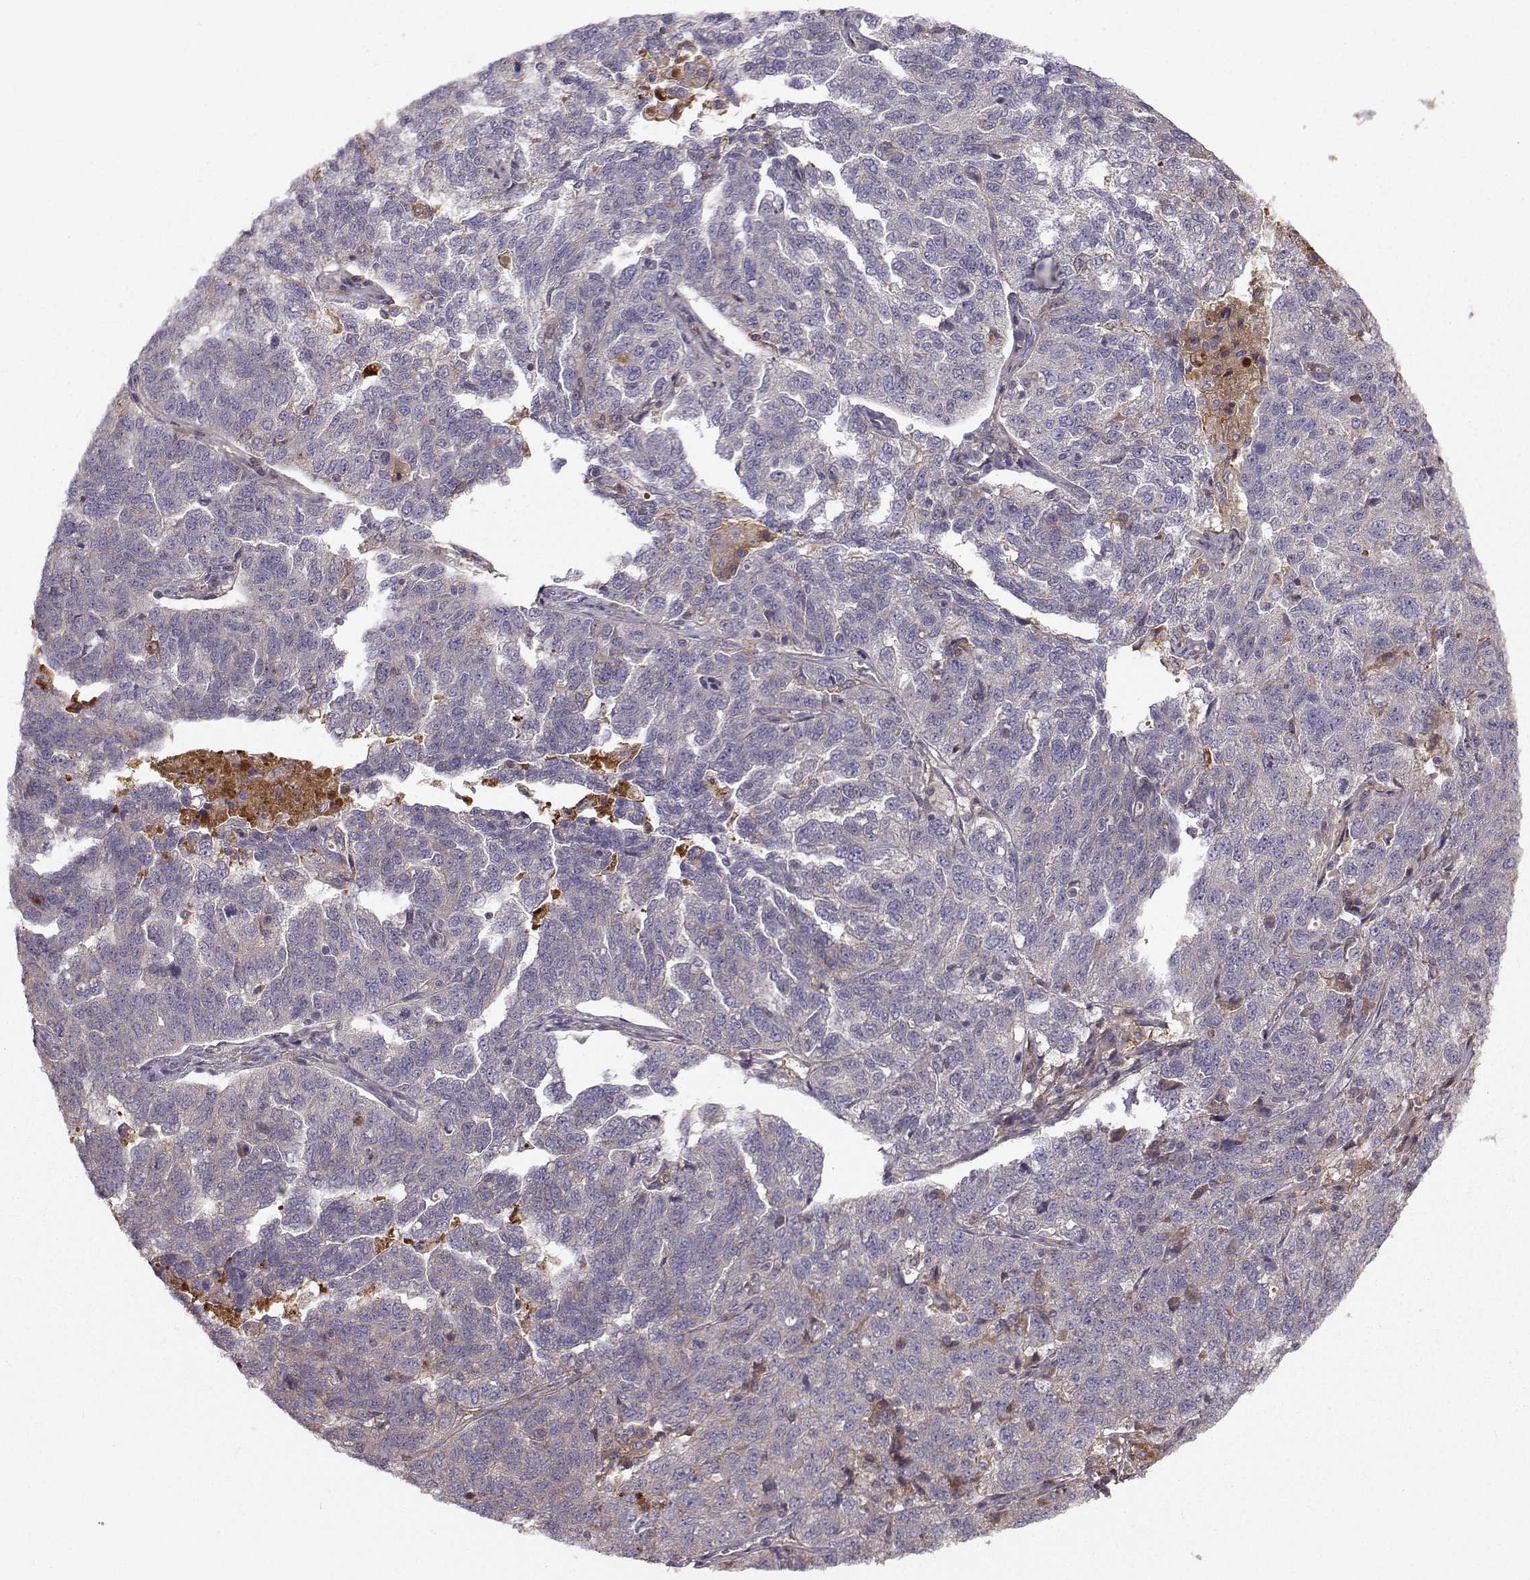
{"staining": {"intensity": "negative", "quantity": "none", "location": "none"}, "tissue": "ovarian cancer", "cell_type": "Tumor cells", "image_type": "cancer", "snomed": [{"axis": "morphology", "description": "Cystadenocarcinoma, serous, NOS"}, {"axis": "topography", "description": "Ovary"}], "caption": "Human ovarian serous cystadenocarcinoma stained for a protein using immunohistochemistry (IHC) exhibits no staining in tumor cells.", "gene": "WNT6", "patient": {"sex": "female", "age": 71}}